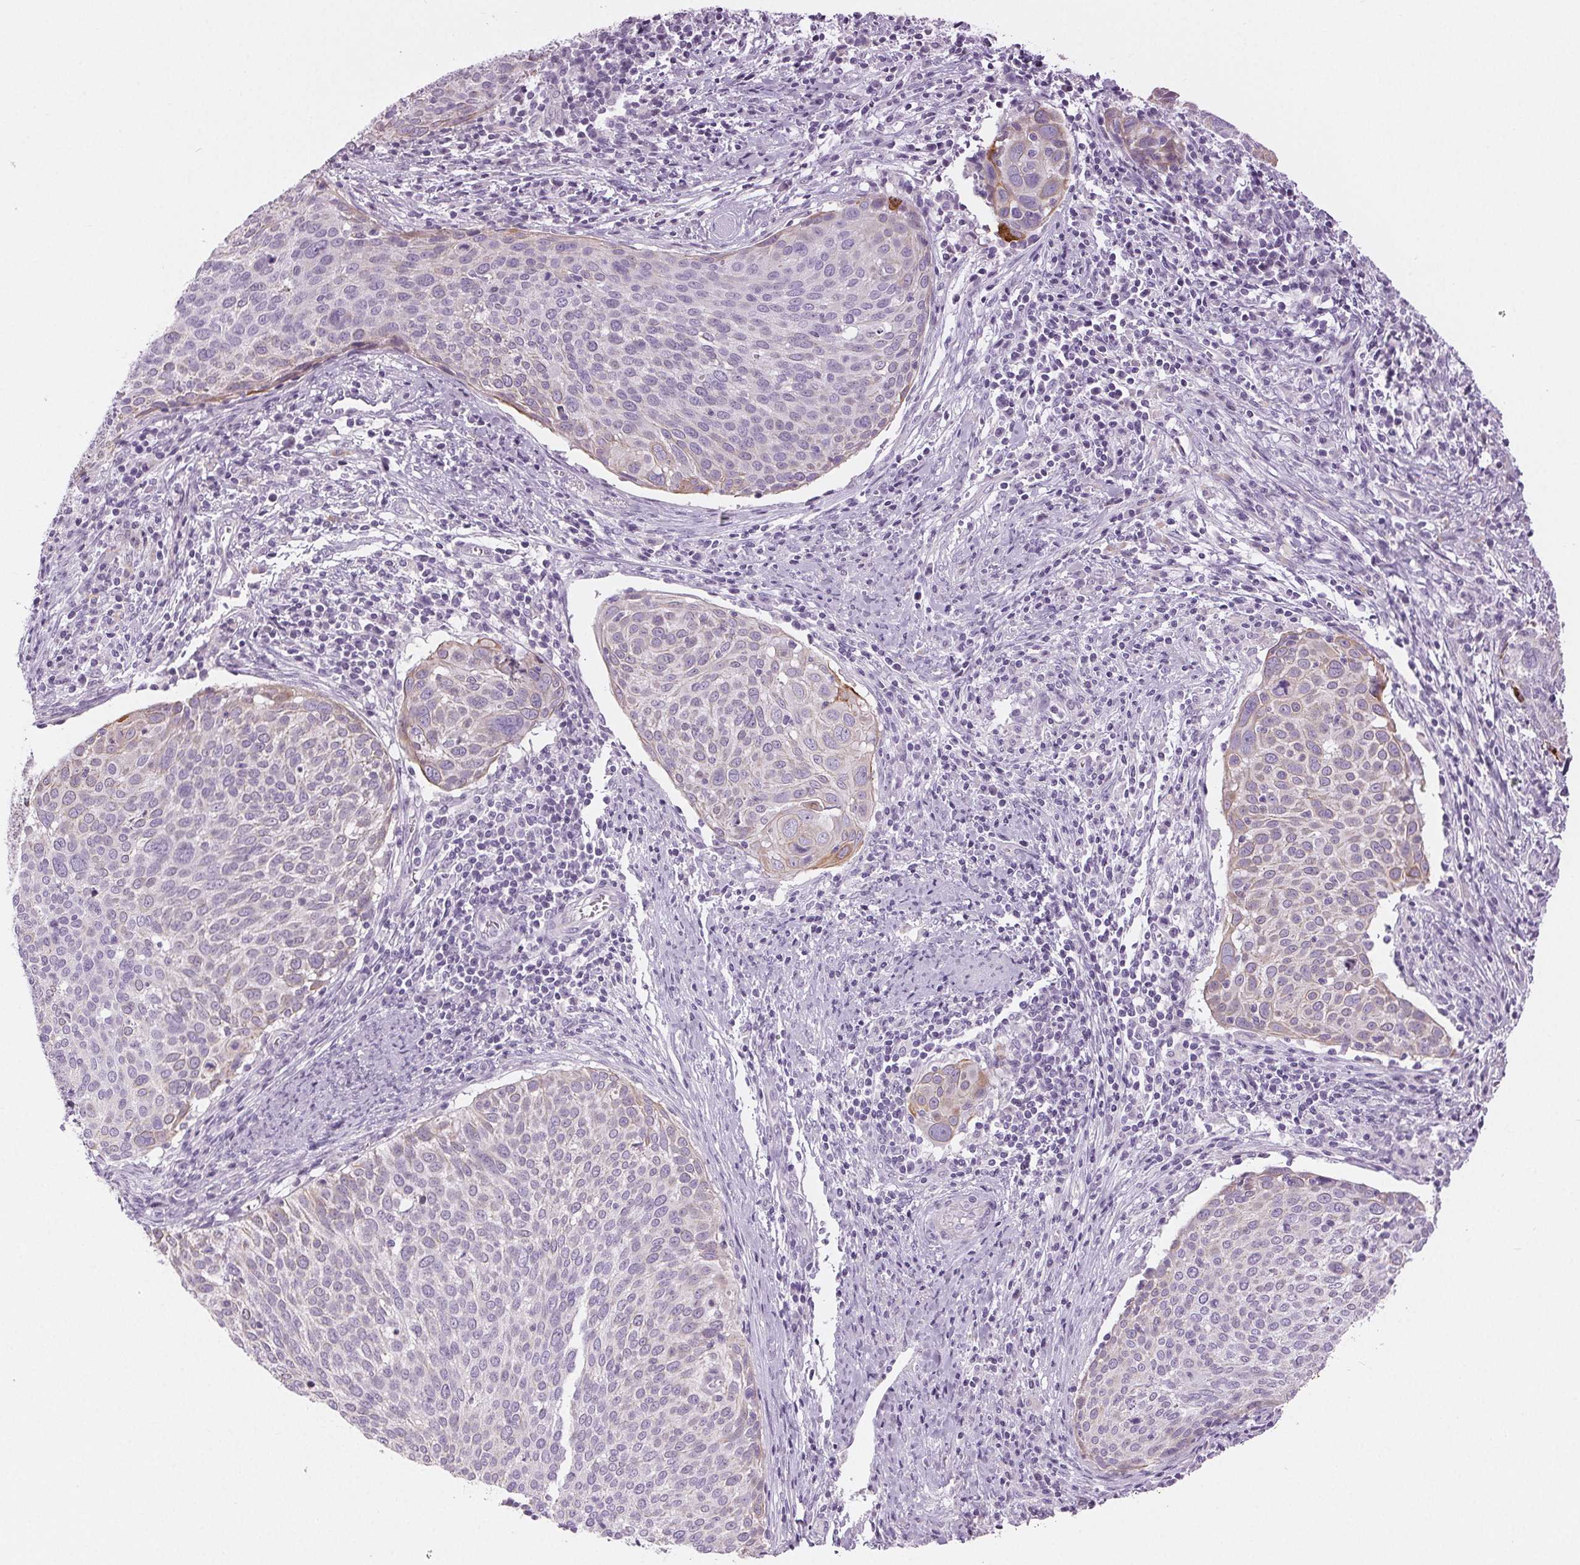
{"staining": {"intensity": "weak", "quantity": "<25%", "location": "cytoplasmic/membranous"}, "tissue": "cervical cancer", "cell_type": "Tumor cells", "image_type": "cancer", "snomed": [{"axis": "morphology", "description": "Squamous cell carcinoma, NOS"}, {"axis": "topography", "description": "Cervix"}], "caption": "Tumor cells are negative for protein expression in human cervical squamous cell carcinoma. The staining was performed using DAB to visualize the protein expression in brown, while the nuclei were stained in blue with hematoxylin (Magnification: 20x).", "gene": "MISP", "patient": {"sex": "female", "age": 39}}